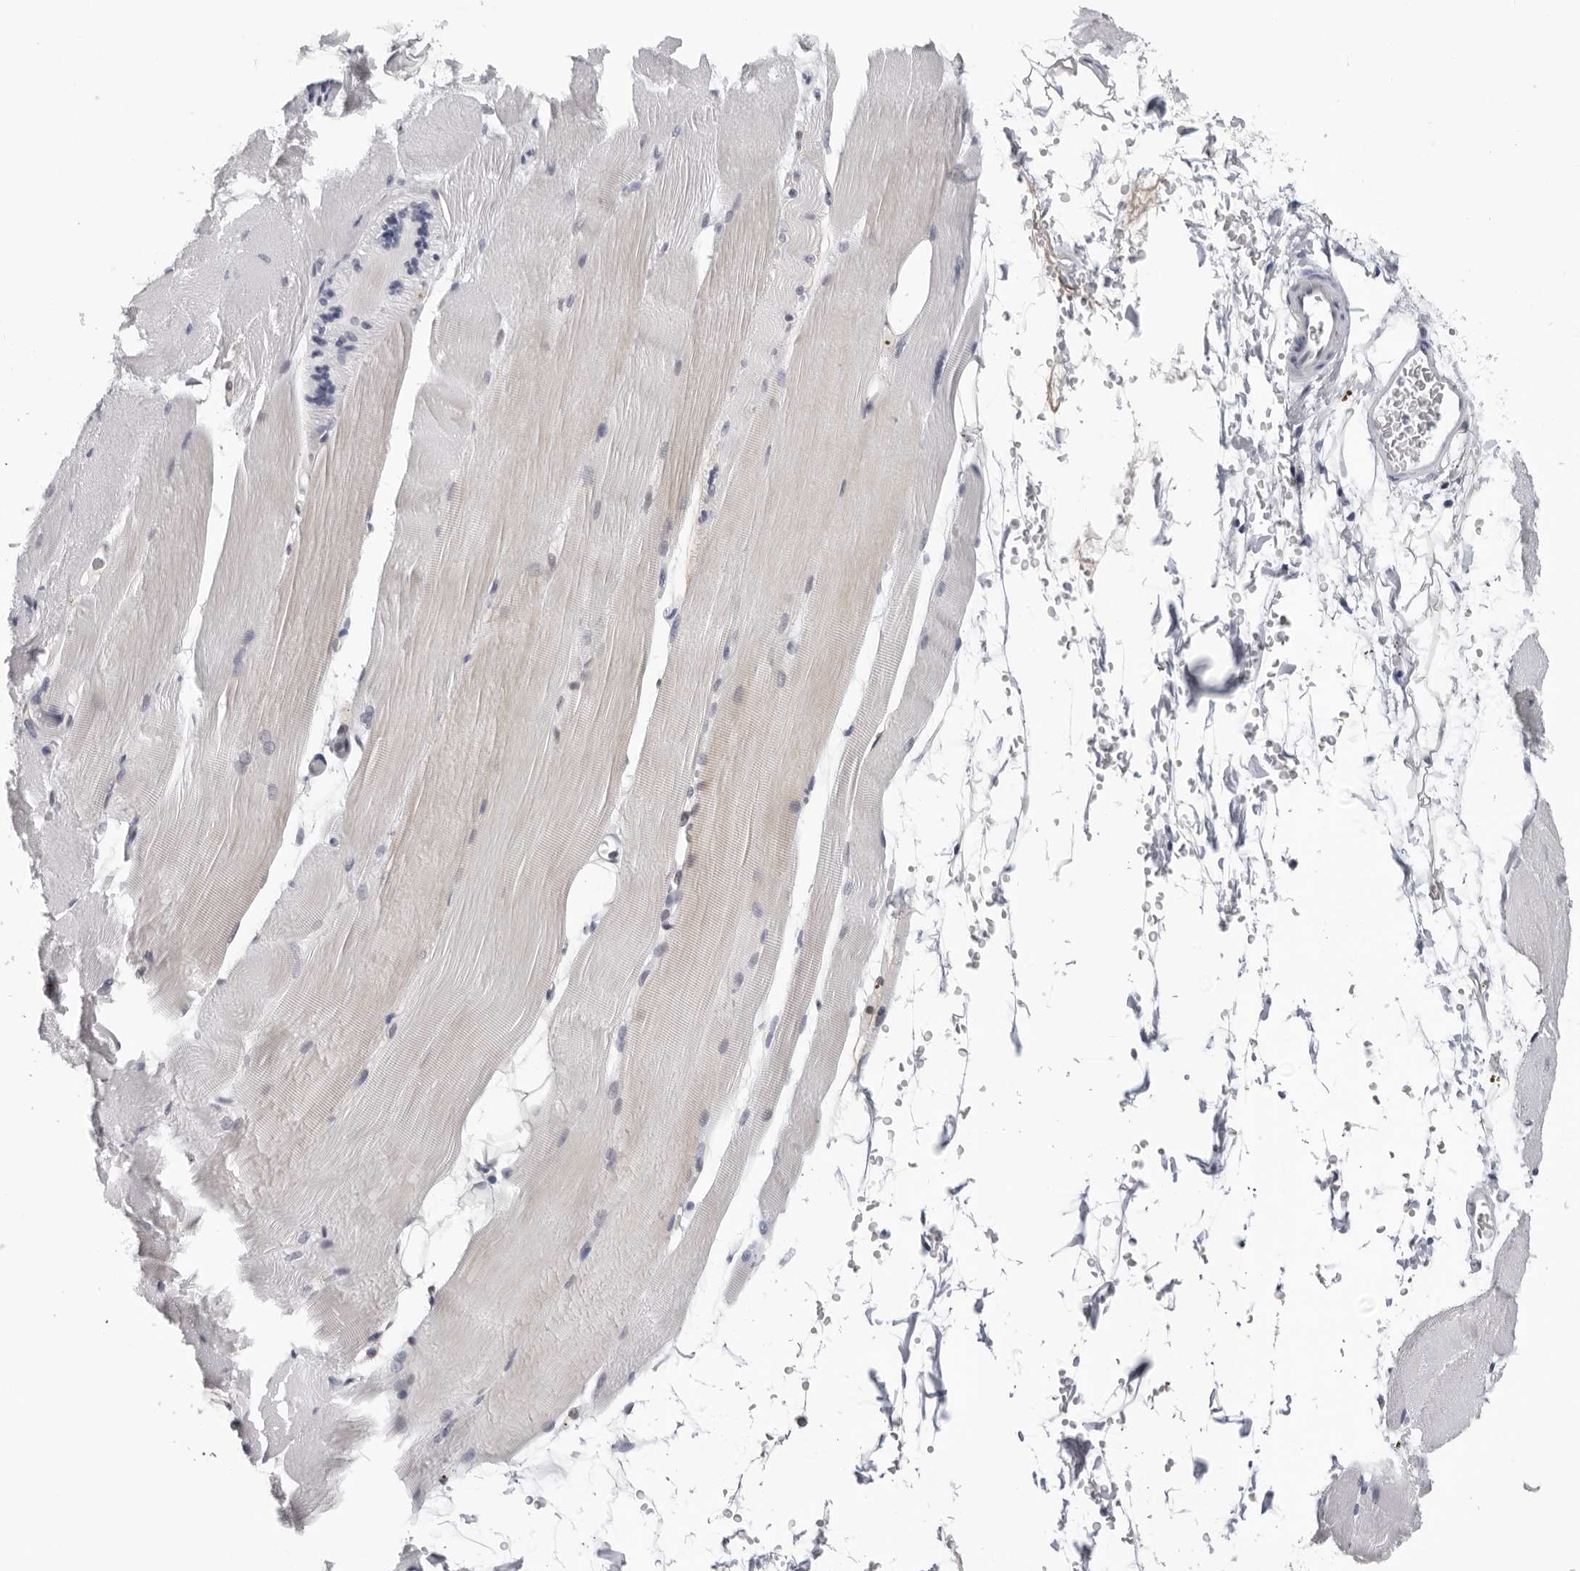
{"staining": {"intensity": "negative", "quantity": "none", "location": "none"}, "tissue": "skeletal muscle", "cell_type": "Myocytes", "image_type": "normal", "snomed": [{"axis": "morphology", "description": "Normal tissue, NOS"}, {"axis": "topography", "description": "Skeletal muscle"}, {"axis": "topography", "description": "Parathyroid gland"}], "caption": "The micrograph demonstrates no staining of myocytes in unremarkable skeletal muscle. Brightfield microscopy of IHC stained with DAB (3,3'-diaminobenzidine) (brown) and hematoxylin (blue), captured at high magnification.", "gene": "CPT2", "patient": {"sex": "female", "age": 37}}